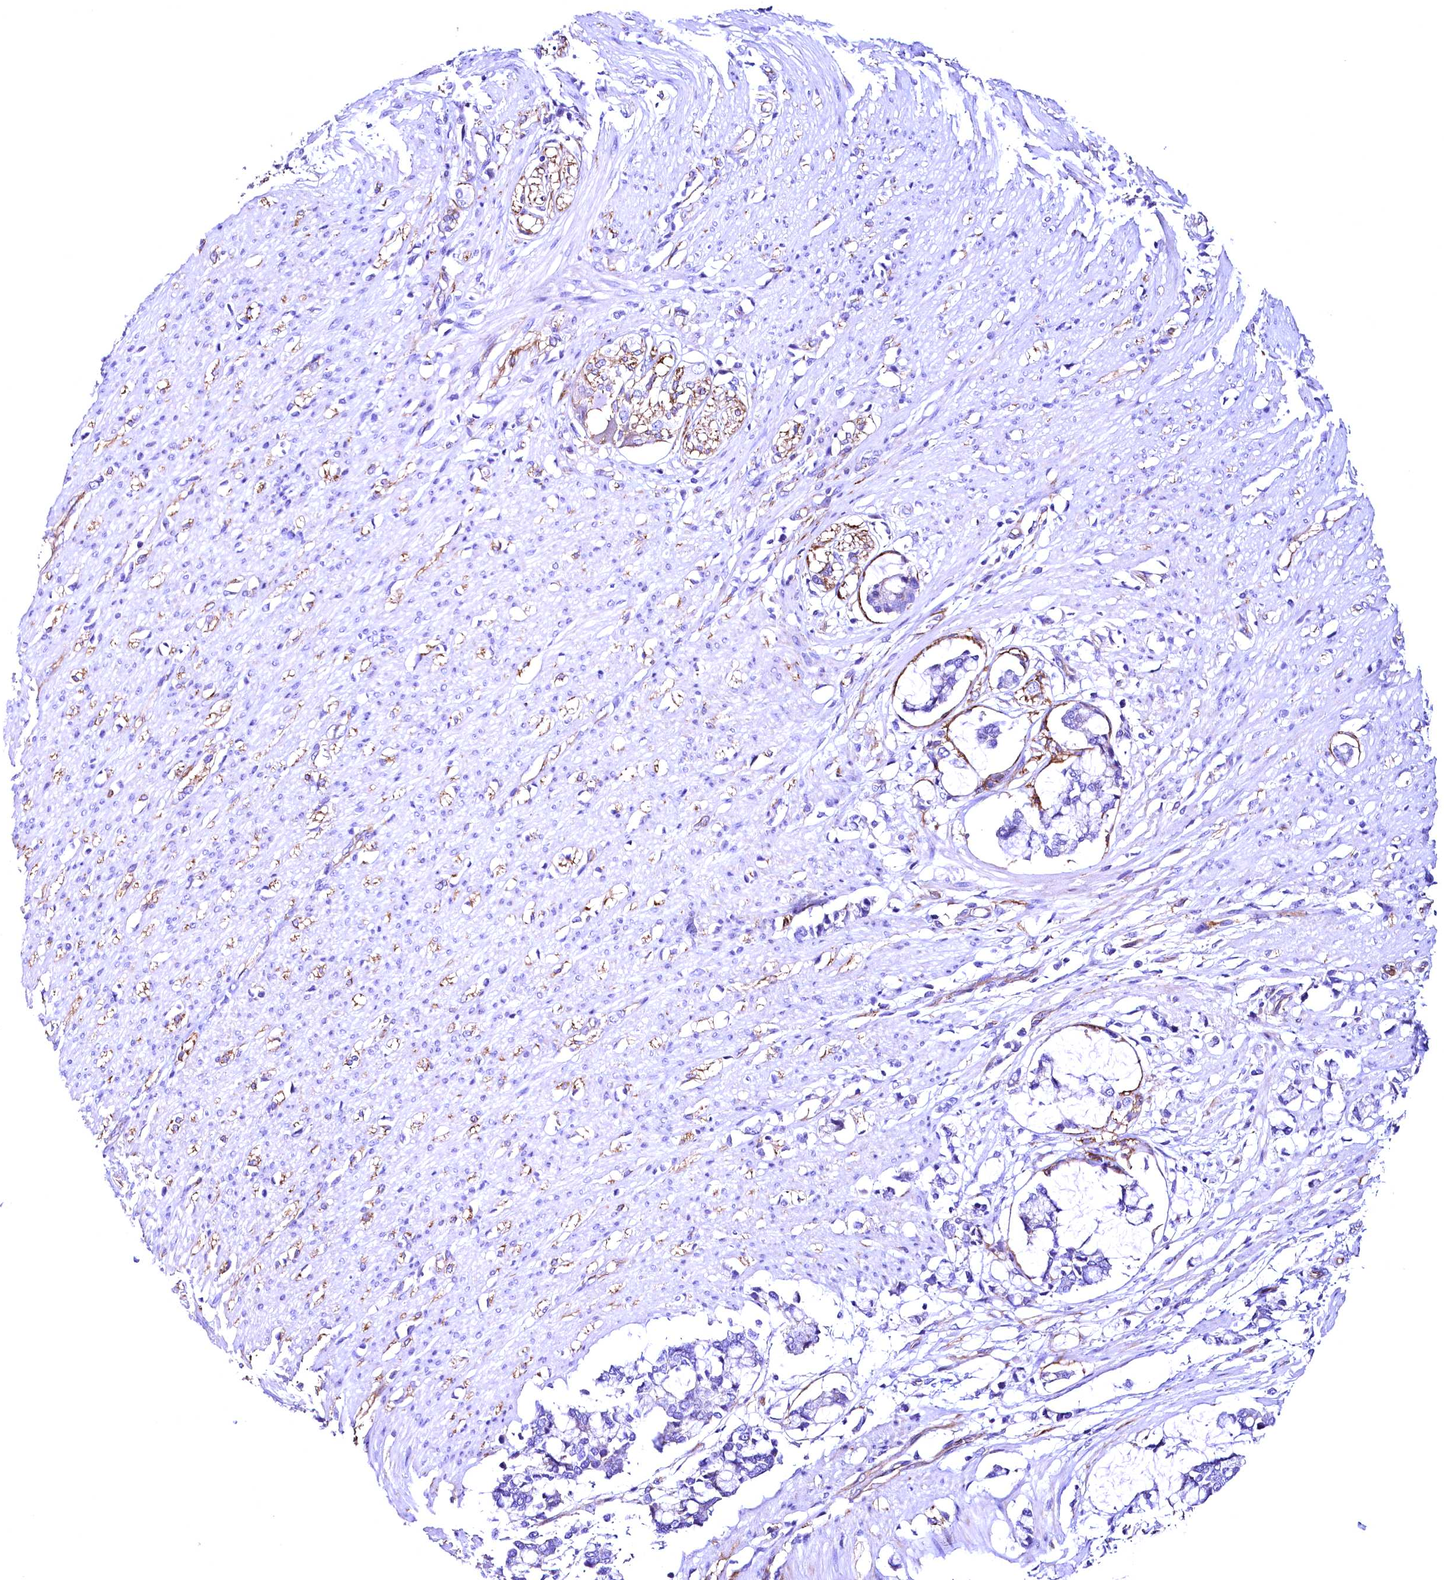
{"staining": {"intensity": "negative", "quantity": "none", "location": "none"}, "tissue": "smooth muscle", "cell_type": "Smooth muscle cells", "image_type": "normal", "snomed": [{"axis": "morphology", "description": "Normal tissue, NOS"}, {"axis": "morphology", "description": "Adenocarcinoma, NOS"}, {"axis": "topography", "description": "Colon"}, {"axis": "topography", "description": "Peripheral nerve tissue"}], "caption": "Normal smooth muscle was stained to show a protein in brown. There is no significant staining in smooth muscle cells. (Stains: DAB (3,3'-diaminobenzidine) immunohistochemistry (IHC) with hematoxylin counter stain, Microscopy: brightfield microscopy at high magnification).", "gene": "SLF1", "patient": {"sex": "male", "age": 14}}